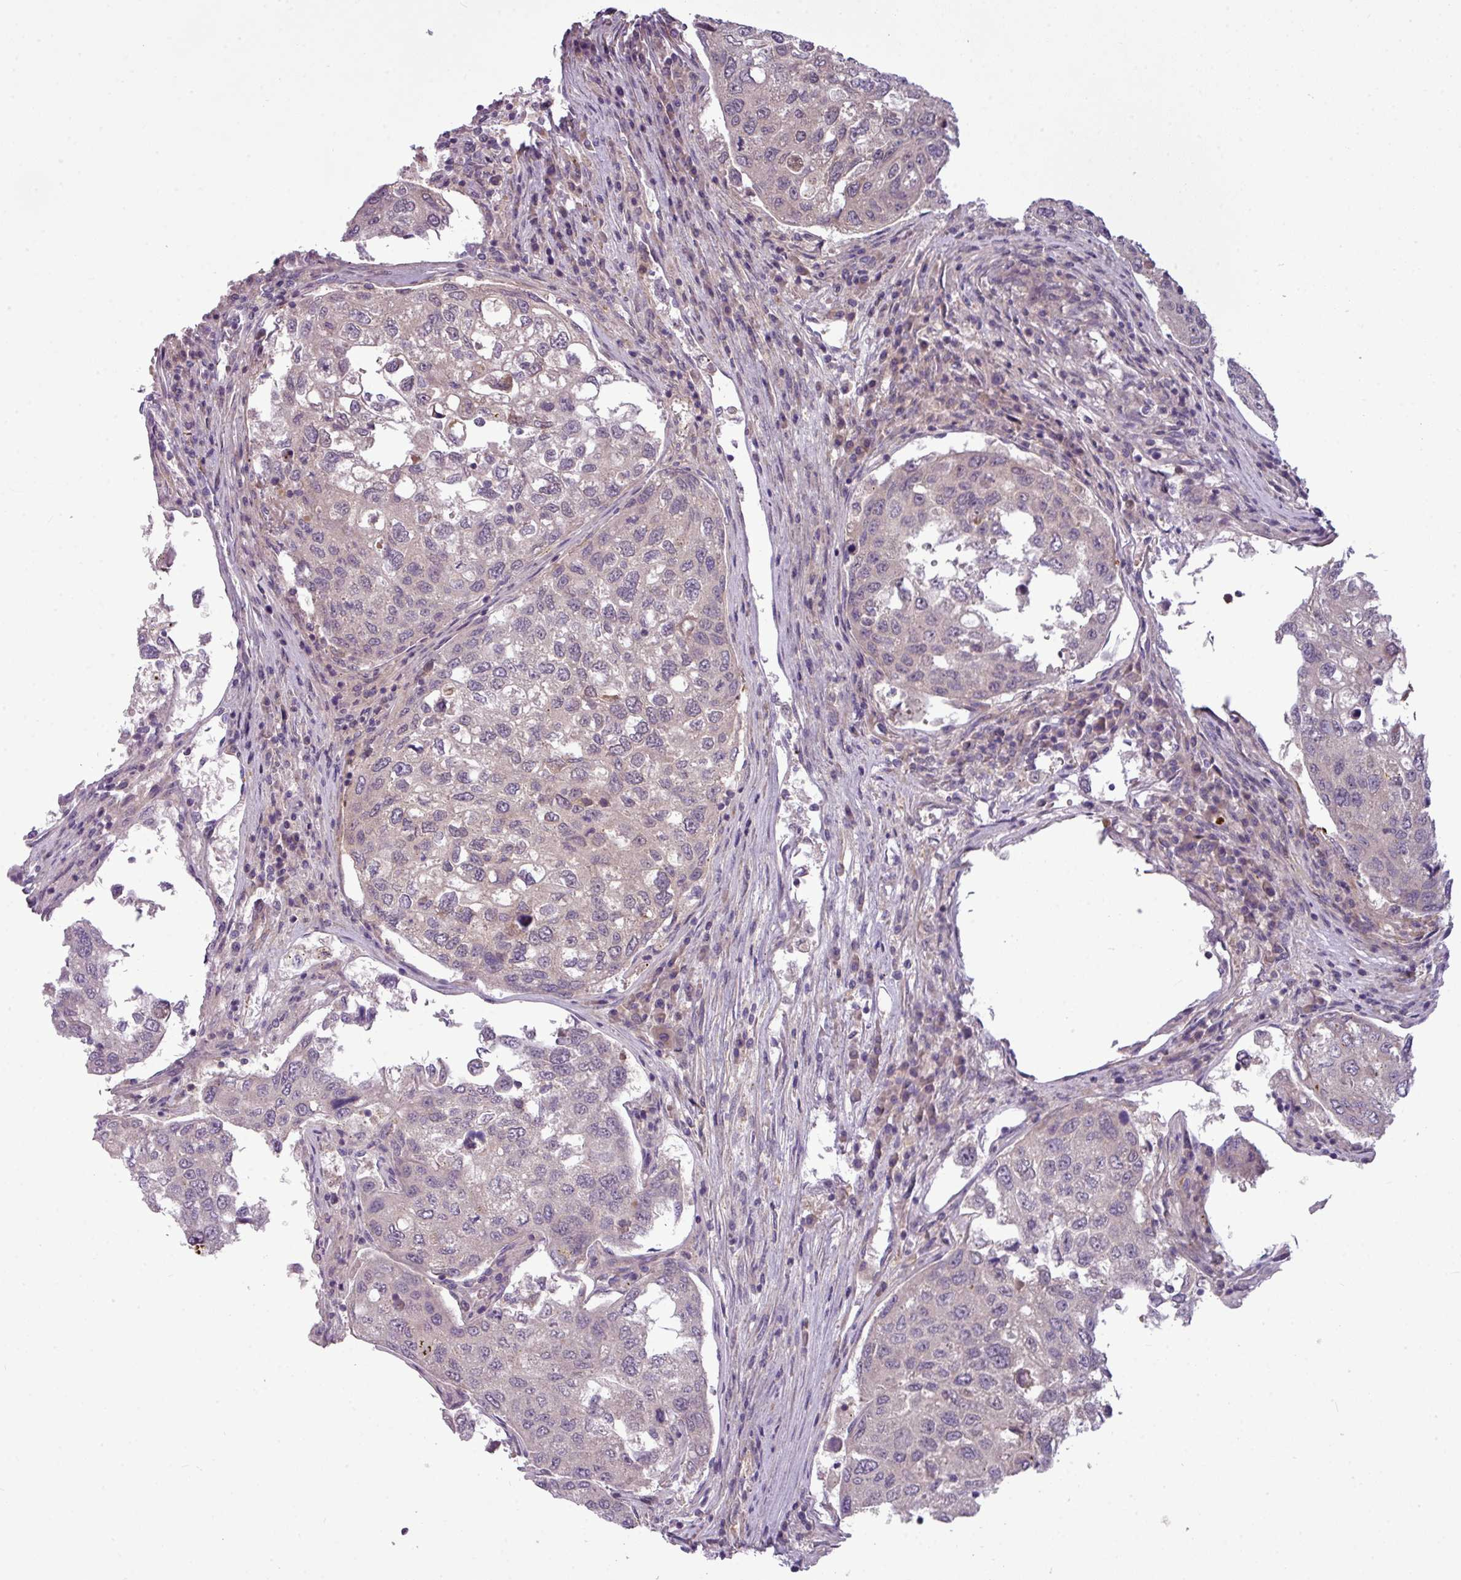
{"staining": {"intensity": "negative", "quantity": "none", "location": "none"}, "tissue": "urothelial cancer", "cell_type": "Tumor cells", "image_type": "cancer", "snomed": [{"axis": "morphology", "description": "Urothelial carcinoma, High grade"}, {"axis": "topography", "description": "Lymph node"}, {"axis": "topography", "description": "Urinary bladder"}], "caption": "Urothelial cancer was stained to show a protein in brown. There is no significant positivity in tumor cells.", "gene": "ZNF35", "patient": {"sex": "male", "age": 51}}